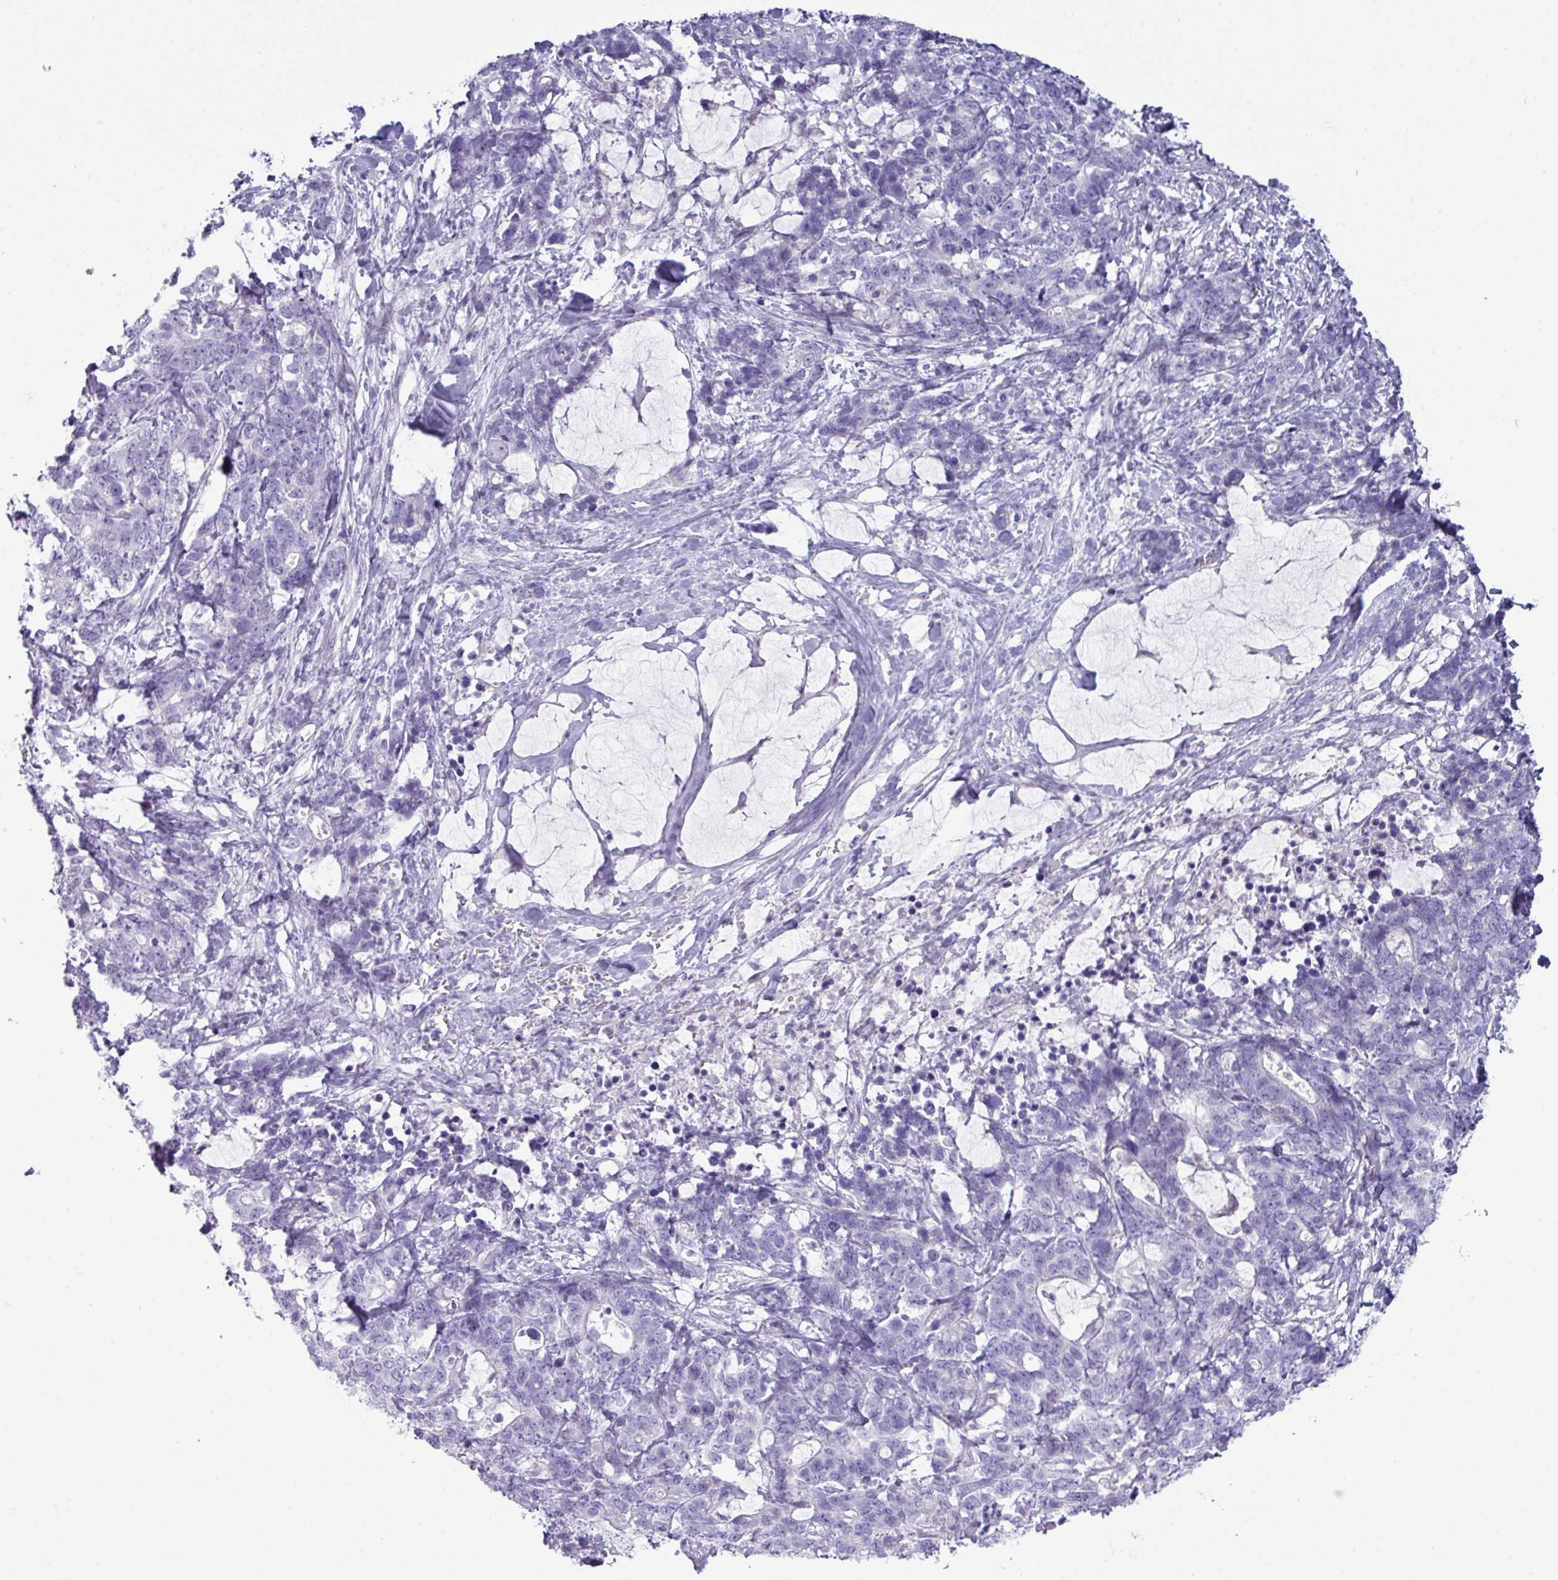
{"staining": {"intensity": "negative", "quantity": "none", "location": "none"}, "tissue": "stomach cancer", "cell_type": "Tumor cells", "image_type": "cancer", "snomed": [{"axis": "morphology", "description": "Normal tissue, NOS"}, {"axis": "morphology", "description": "Adenocarcinoma, NOS"}, {"axis": "topography", "description": "Stomach"}], "caption": "Immunohistochemistry histopathology image of neoplastic tissue: human adenocarcinoma (stomach) stained with DAB (3,3'-diaminobenzidine) shows no significant protein positivity in tumor cells.", "gene": "STAT5A", "patient": {"sex": "female", "age": 64}}